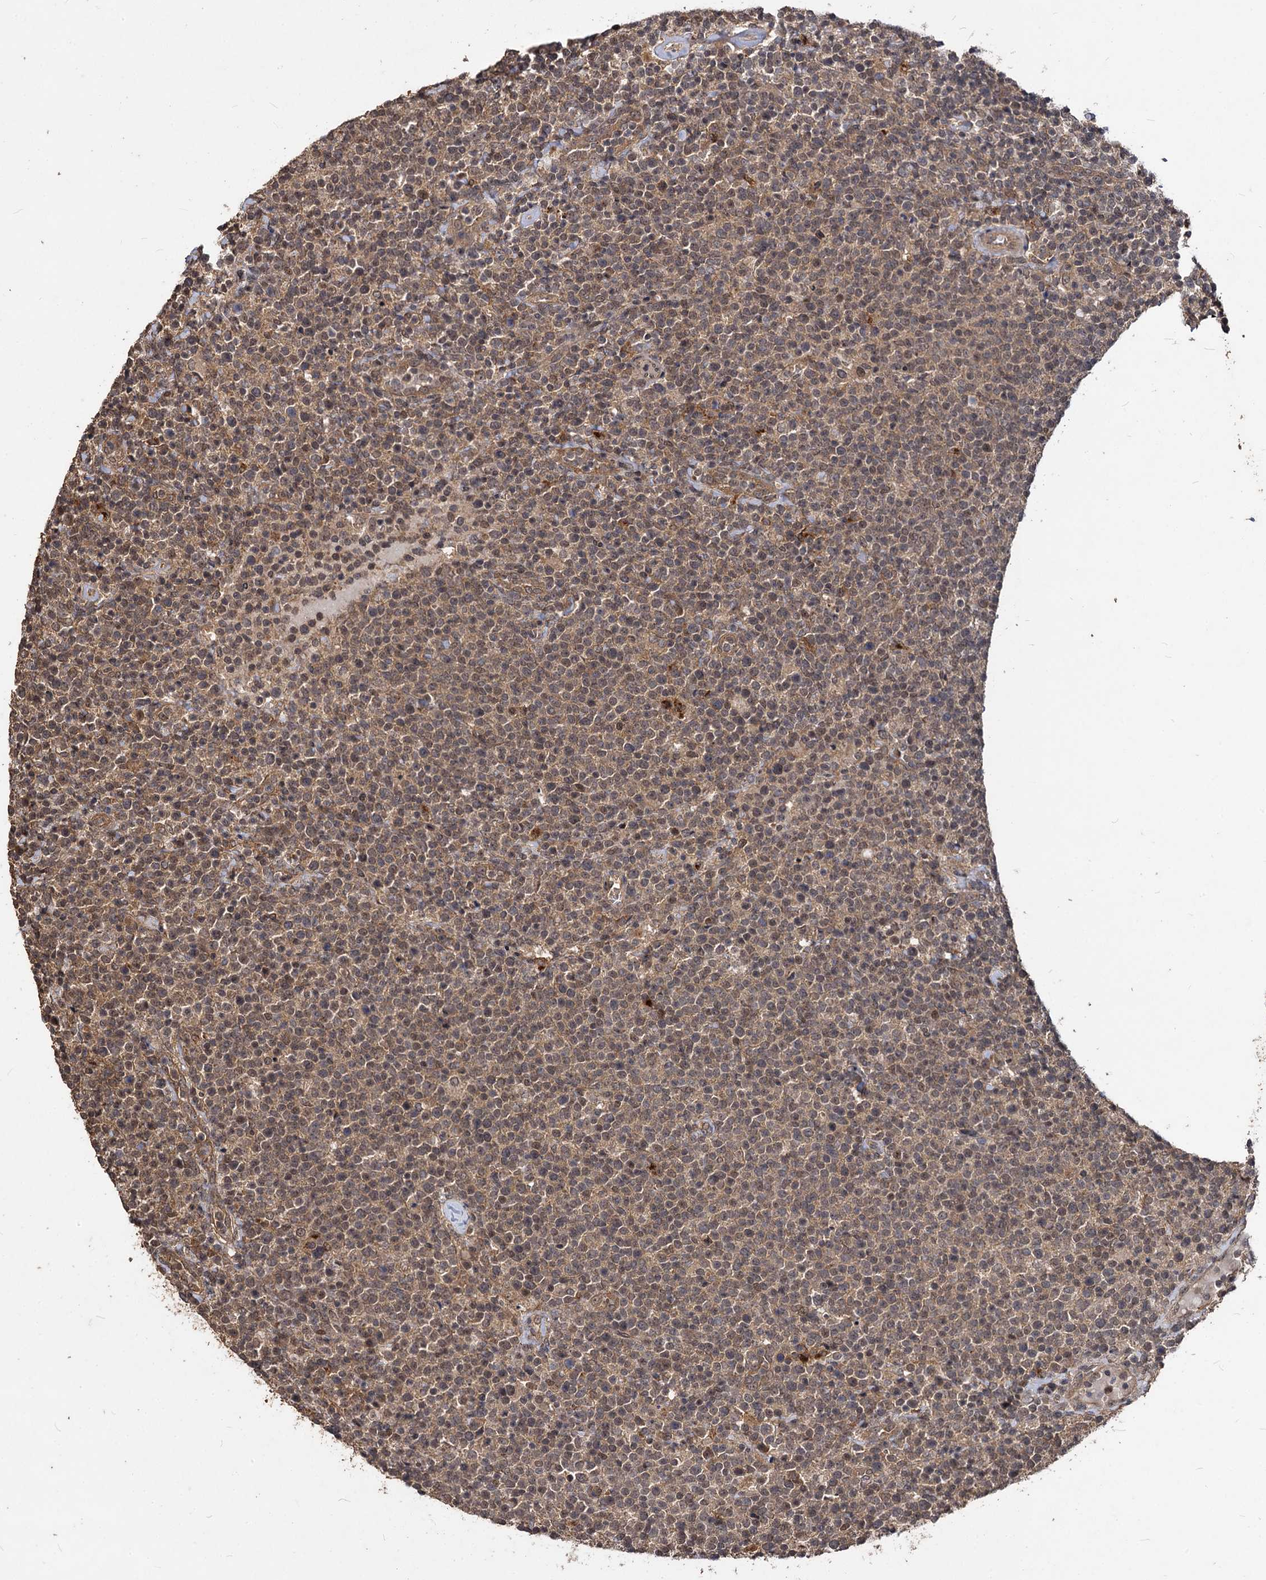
{"staining": {"intensity": "weak", "quantity": ">75%", "location": "cytoplasmic/membranous,nuclear"}, "tissue": "lymphoma", "cell_type": "Tumor cells", "image_type": "cancer", "snomed": [{"axis": "morphology", "description": "Malignant lymphoma, non-Hodgkin's type, High grade"}, {"axis": "topography", "description": "Lymph node"}], "caption": "Malignant lymphoma, non-Hodgkin's type (high-grade) stained with a brown dye reveals weak cytoplasmic/membranous and nuclear positive positivity in about >75% of tumor cells.", "gene": "VPS51", "patient": {"sex": "male", "age": 61}}